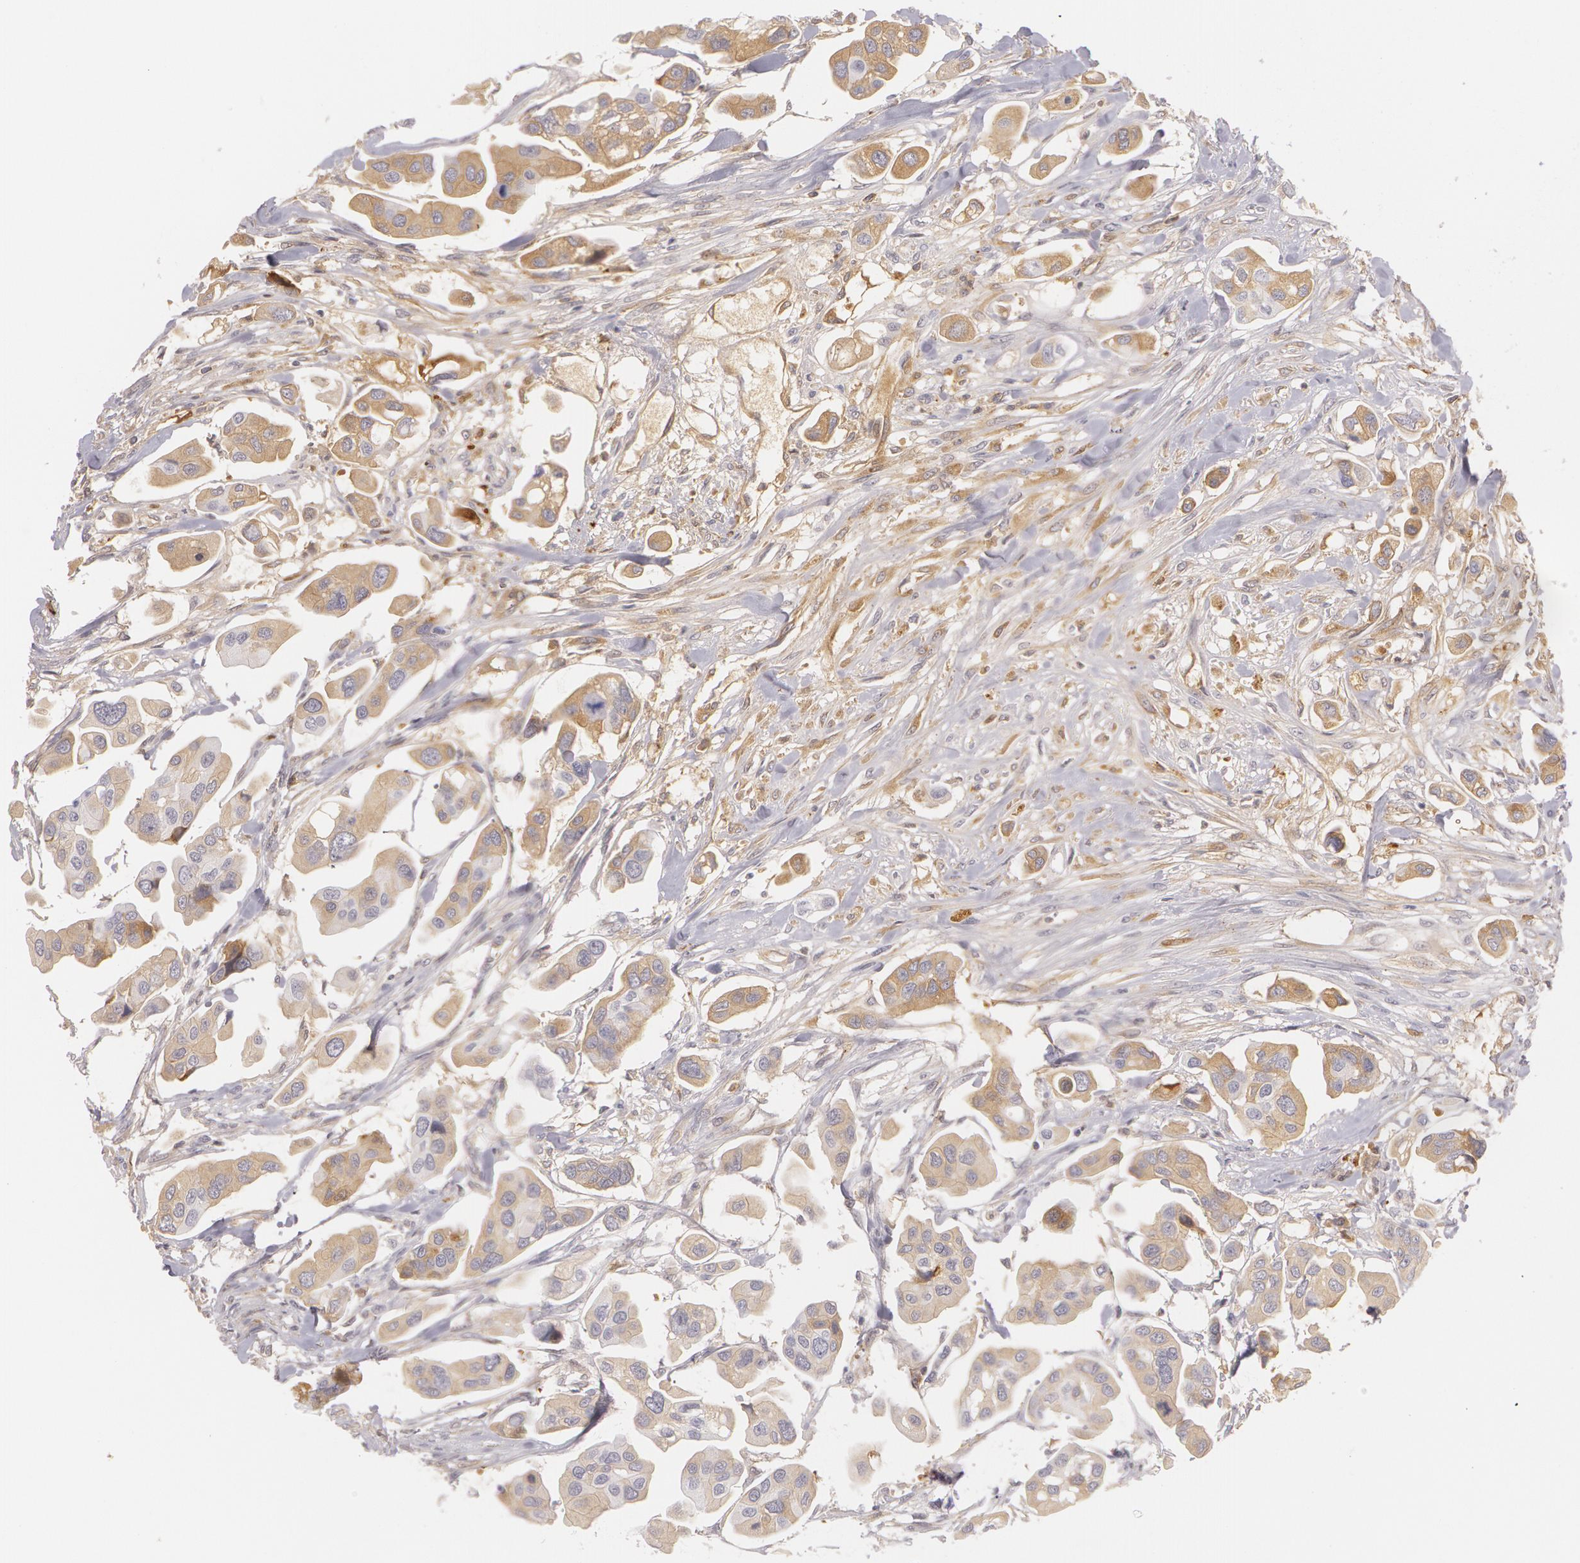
{"staining": {"intensity": "weak", "quantity": ">75%", "location": "cytoplasmic/membranous"}, "tissue": "urothelial cancer", "cell_type": "Tumor cells", "image_type": "cancer", "snomed": [{"axis": "morphology", "description": "Adenocarcinoma, NOS"}, {"axis": "topography", "description": "Urinary bladder"}], "caption": "The image exhibits a brown stain indicating the presence of a protein in the cytoplasmic/membranous of tumor cells in adenocarcinoma.", "gene": "LBP", "patient": {"sex": "male", "age": 61}}